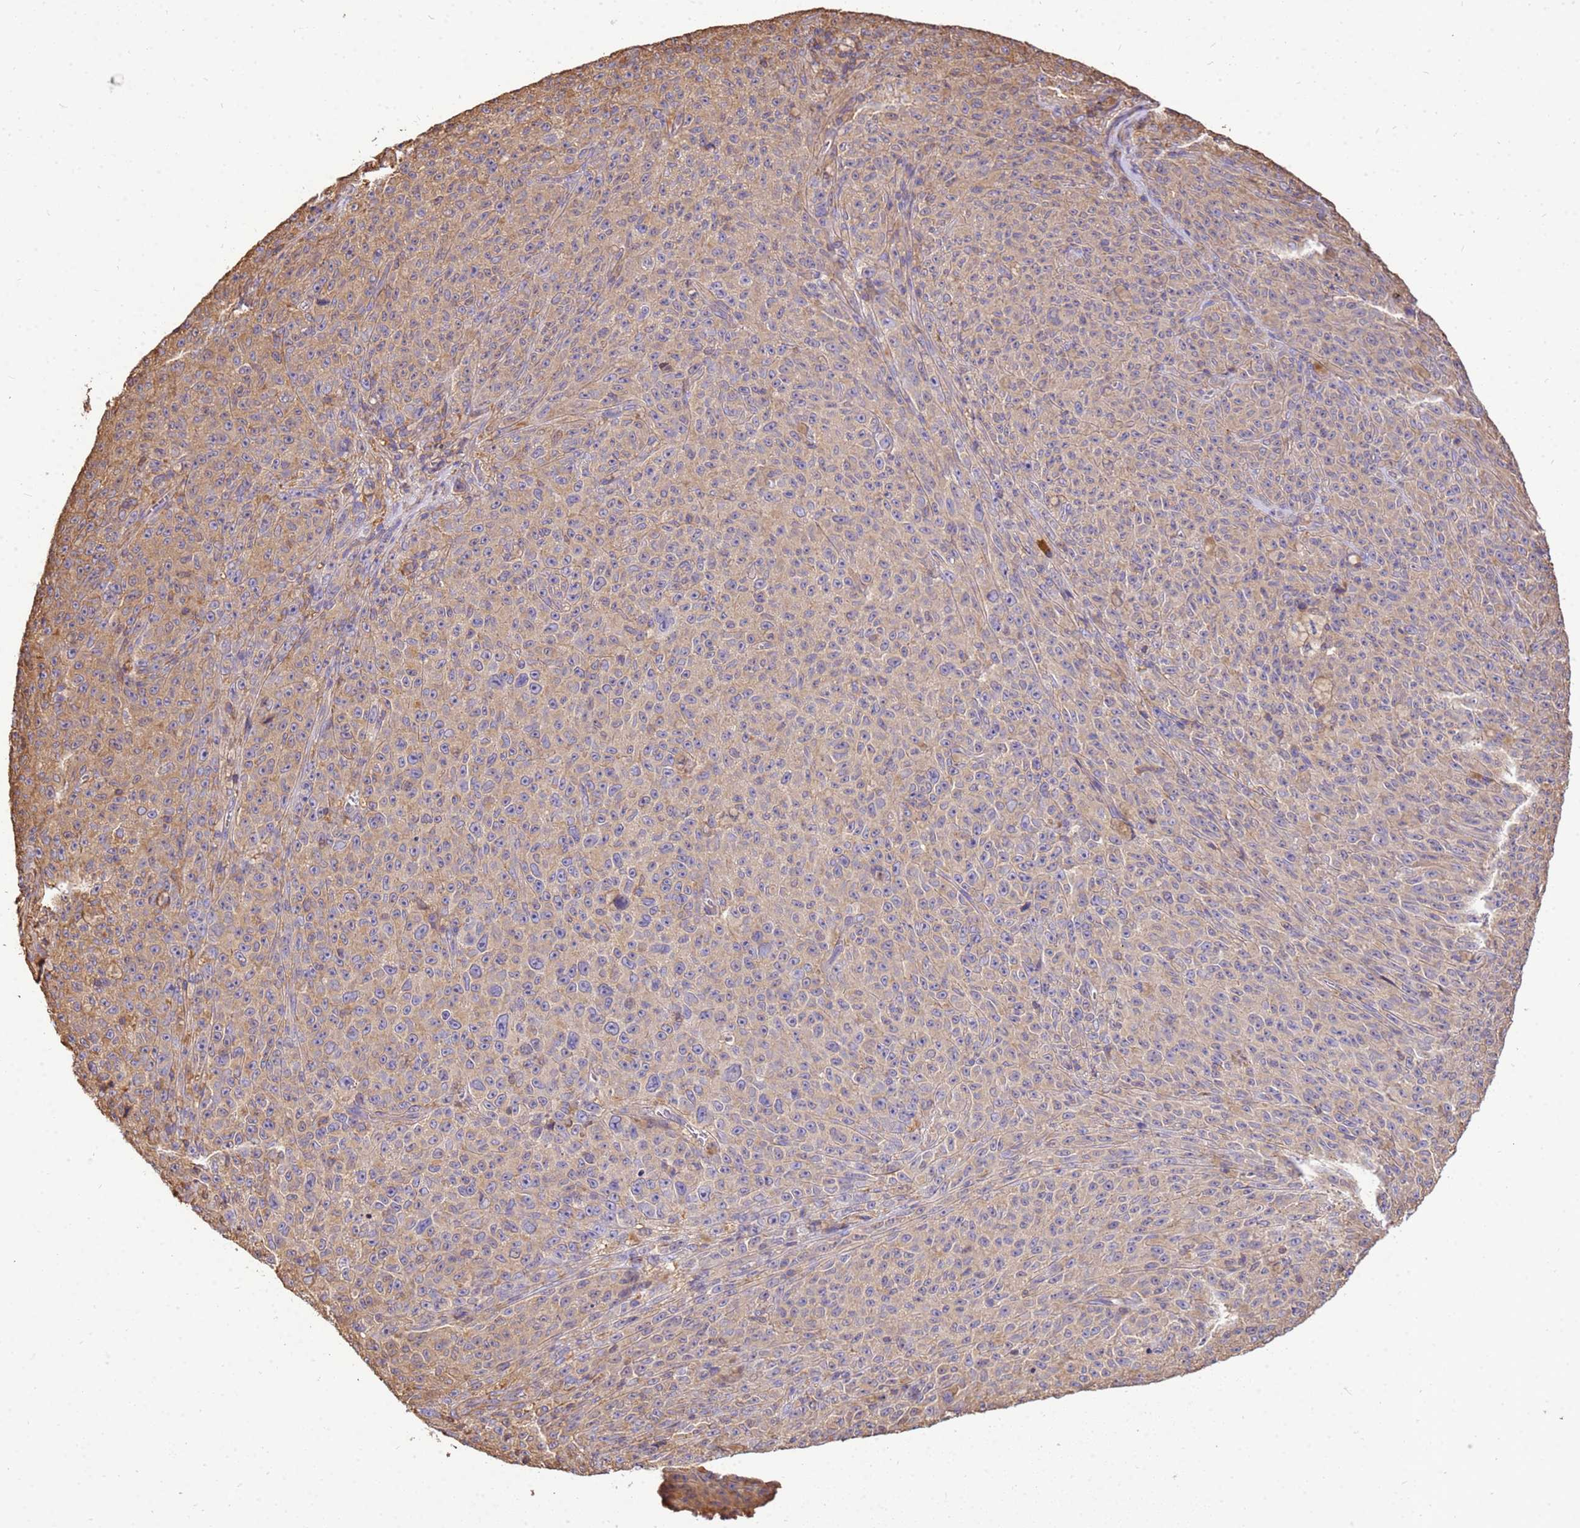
{"staining": {"intensity": "weak", "quantity": ">75%", "location": "cytoplasmic/membranous"}, "tissue": "melanoma", "cell_type": "Tumor cells", "image_type": "cancer", "snomed": [{"axis": "morphology", "description": "Malignant melanoma, NOS"}, {"axis": "topography", "description": "Skin"}], "caption": "Tumor cells exhibit weak cytoplasmic/membranous positivity in approximately >75% of cells in malignant melanoma. The staining was performed using DAB (3,3'-diaminobenzidine), with brown indicating positive protein expression. Nuclei are stained blue with hematoxylin.", "gene": "WDR64", "patient": {"sex": "female", "age": 82}}